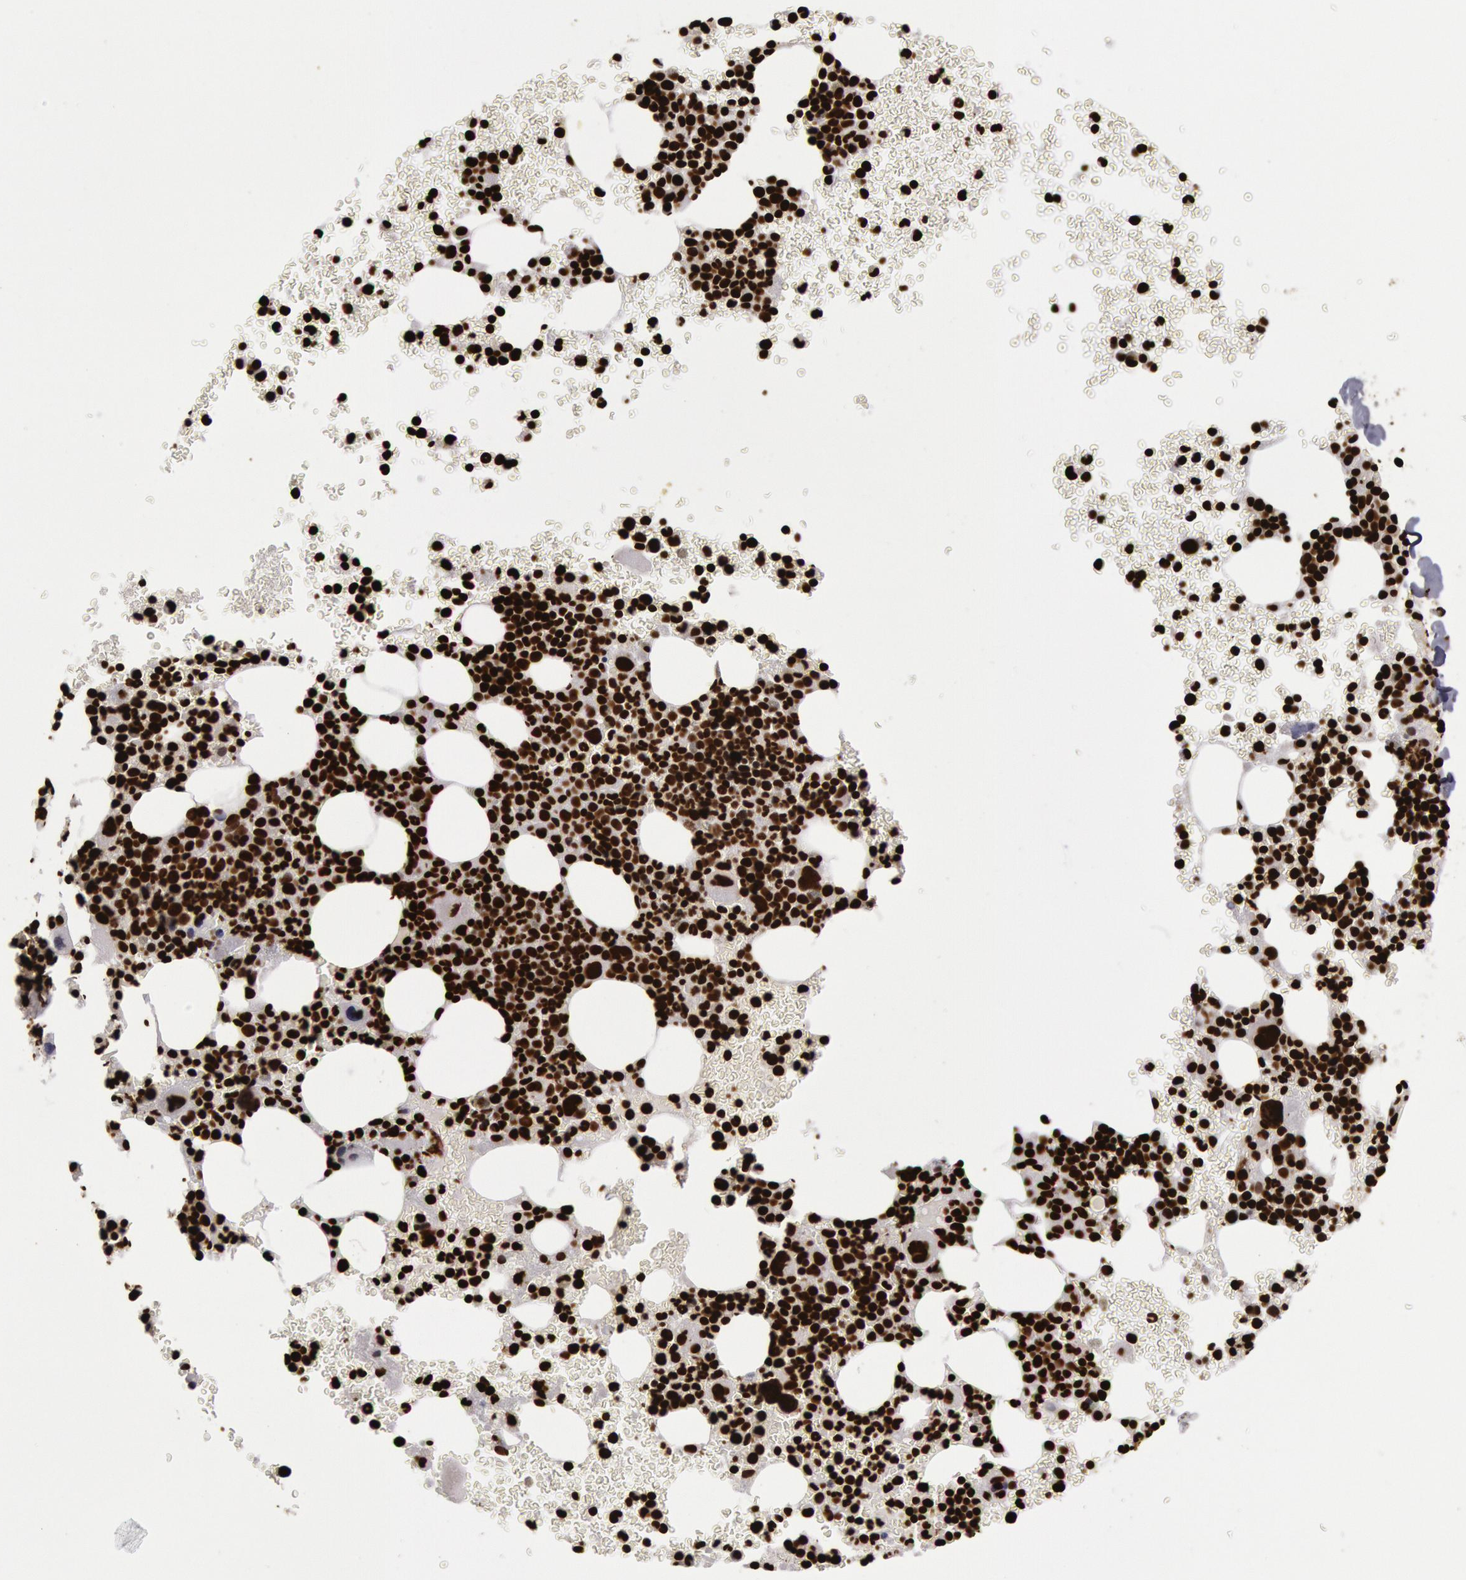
{"staining": {"intensity": "strong", "quantity": ">75%", "location": "nuclear"}, "tissue": "bone marrow", "cell_type": "Hematopoietic cells", "image_type": "normal", "snomed": [{"axis": "morphology", "description": "Normal tissue, NOS"}, {"axis": "topography", "description": "Bone marrow"}], "caption": "A photomicrograph of human bone marrow stained for a protein demonstrates strong nuclear brown staining in hematopoietic cells.", "gene": "H3", "patient": {"sex": "male", "age": 69}}